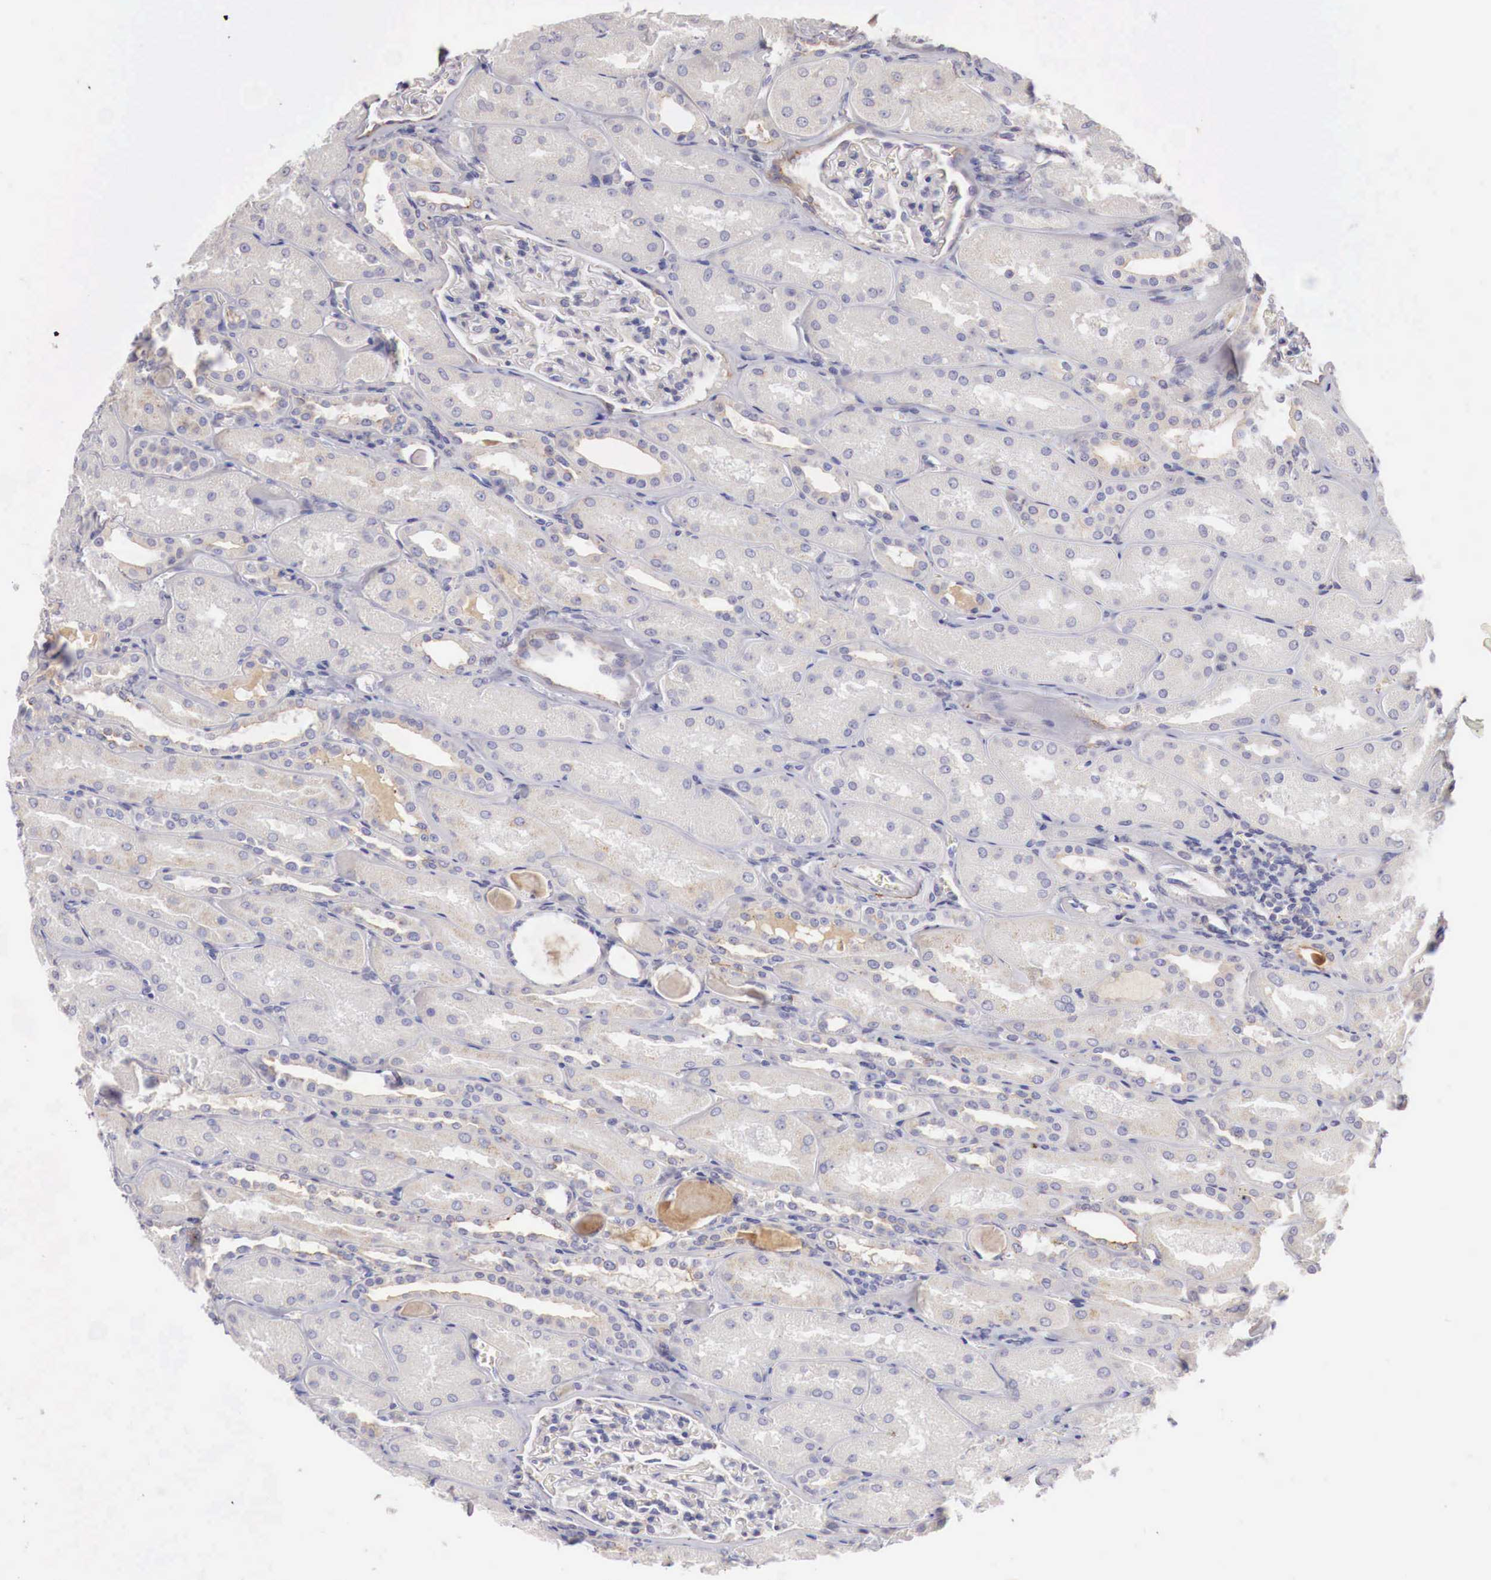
{"staining": {"intensity": "negative", "quantity": "none", "location": "none"}, "tissue": "kidney", "cell_type": "Cells in glomeruli", "image_type": "normal", "snomed": [{"axis": "morphology", "description": "Normal tissue, NOS"}, {"axis": "topography", "description": "Kidney"}], "caption": "IHC of normal human kidney demonstrates no positivity in cells in glomeruli.", "gene": "KLHDC7B", "patient": {"sex": "male", "age": 61}}